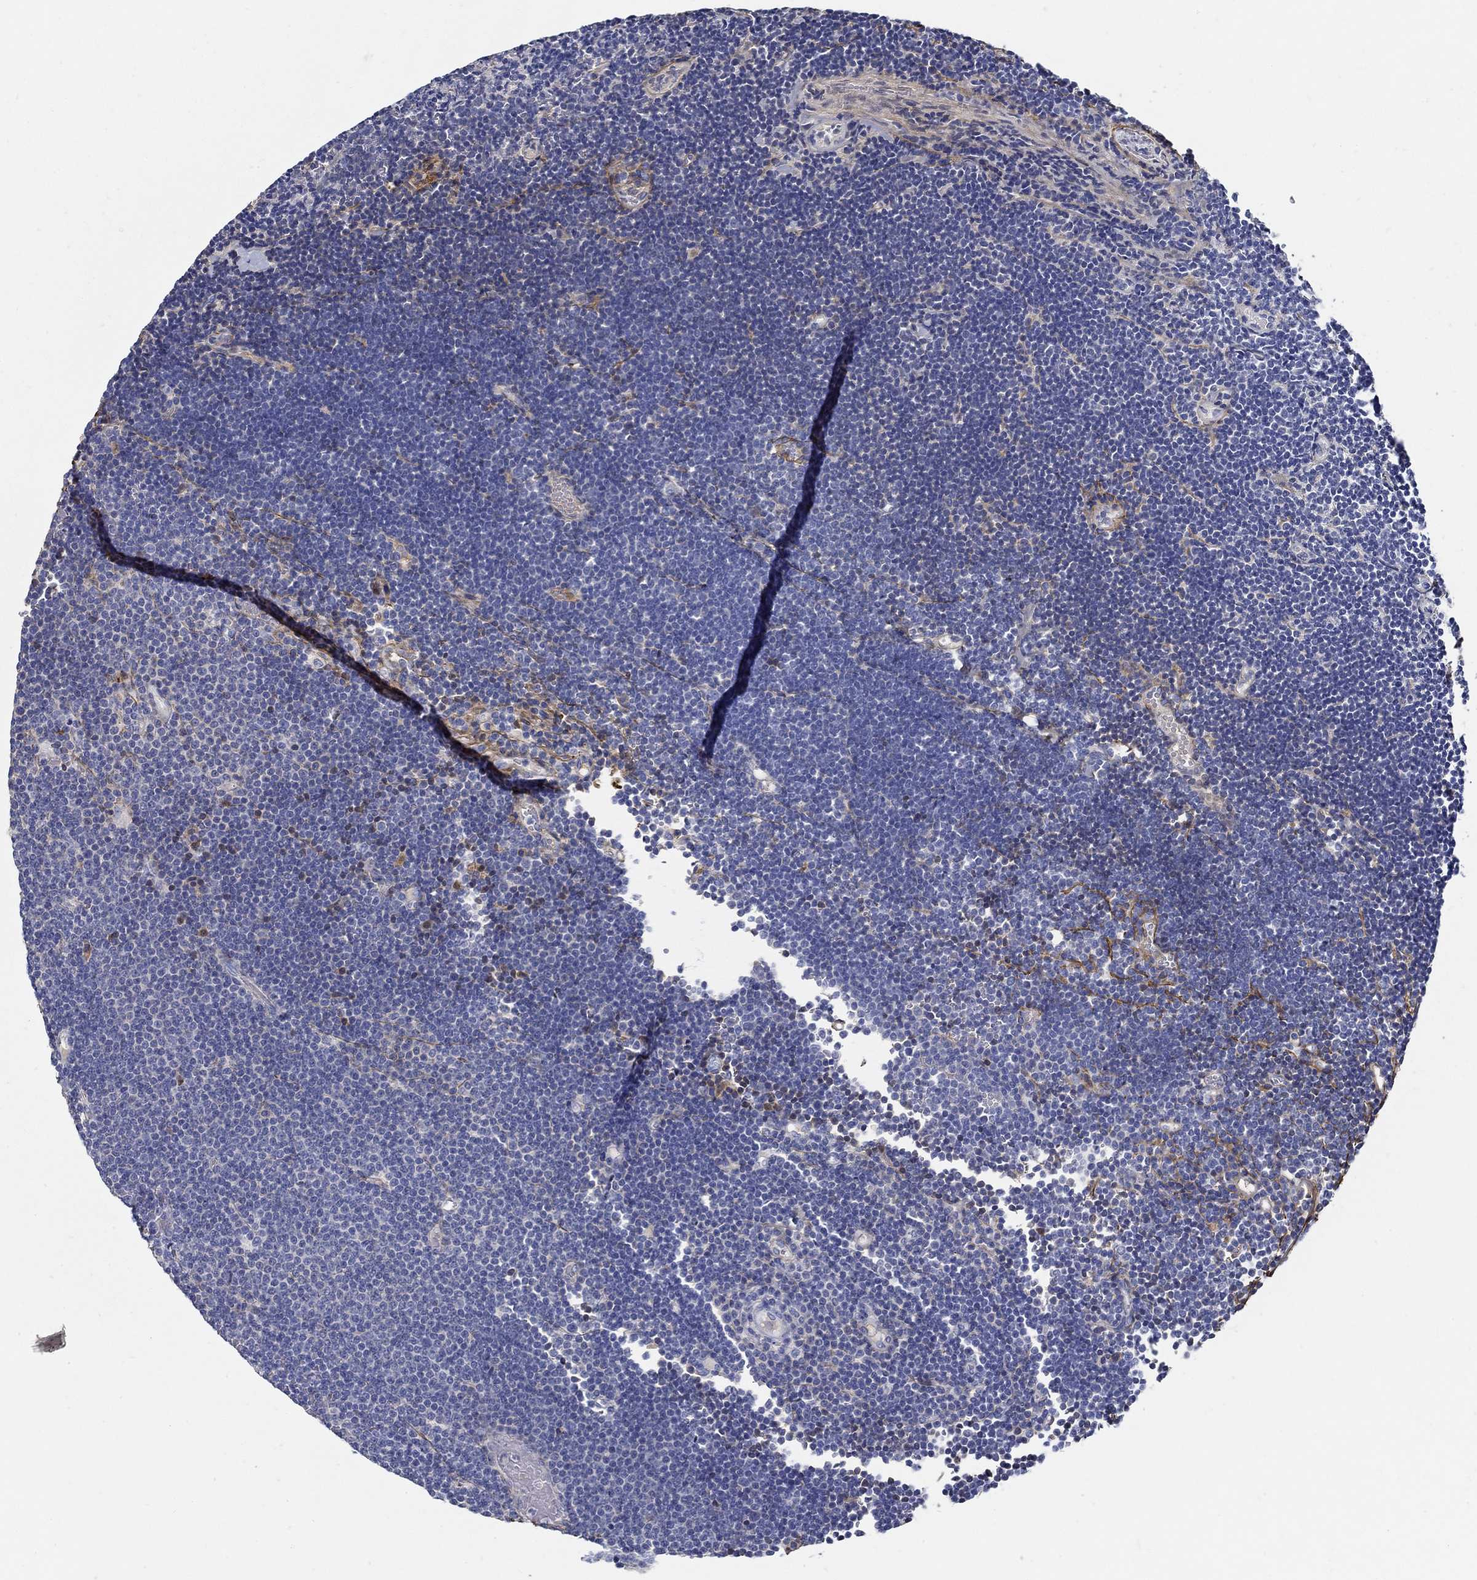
{"staining": {"intensity": "negative", "quantity": "none", "location": "none"}, "tissue": "lymphoma", "cell_type": "Tumor cells", "image_type": "cancer", "snomed": [{"axis": "morphology", "description": "Malignant lymphoma, non-Hodgkin's type, Low grade"}, {"axis": "topography", "description": "Brain"}], "caption": "An IHC histopathology image of lymphoma is shown. There is no staining in tumor cells of lymphoma.", "gene": "TGFBI", "patient": {"sex": "female", "age": 66}}